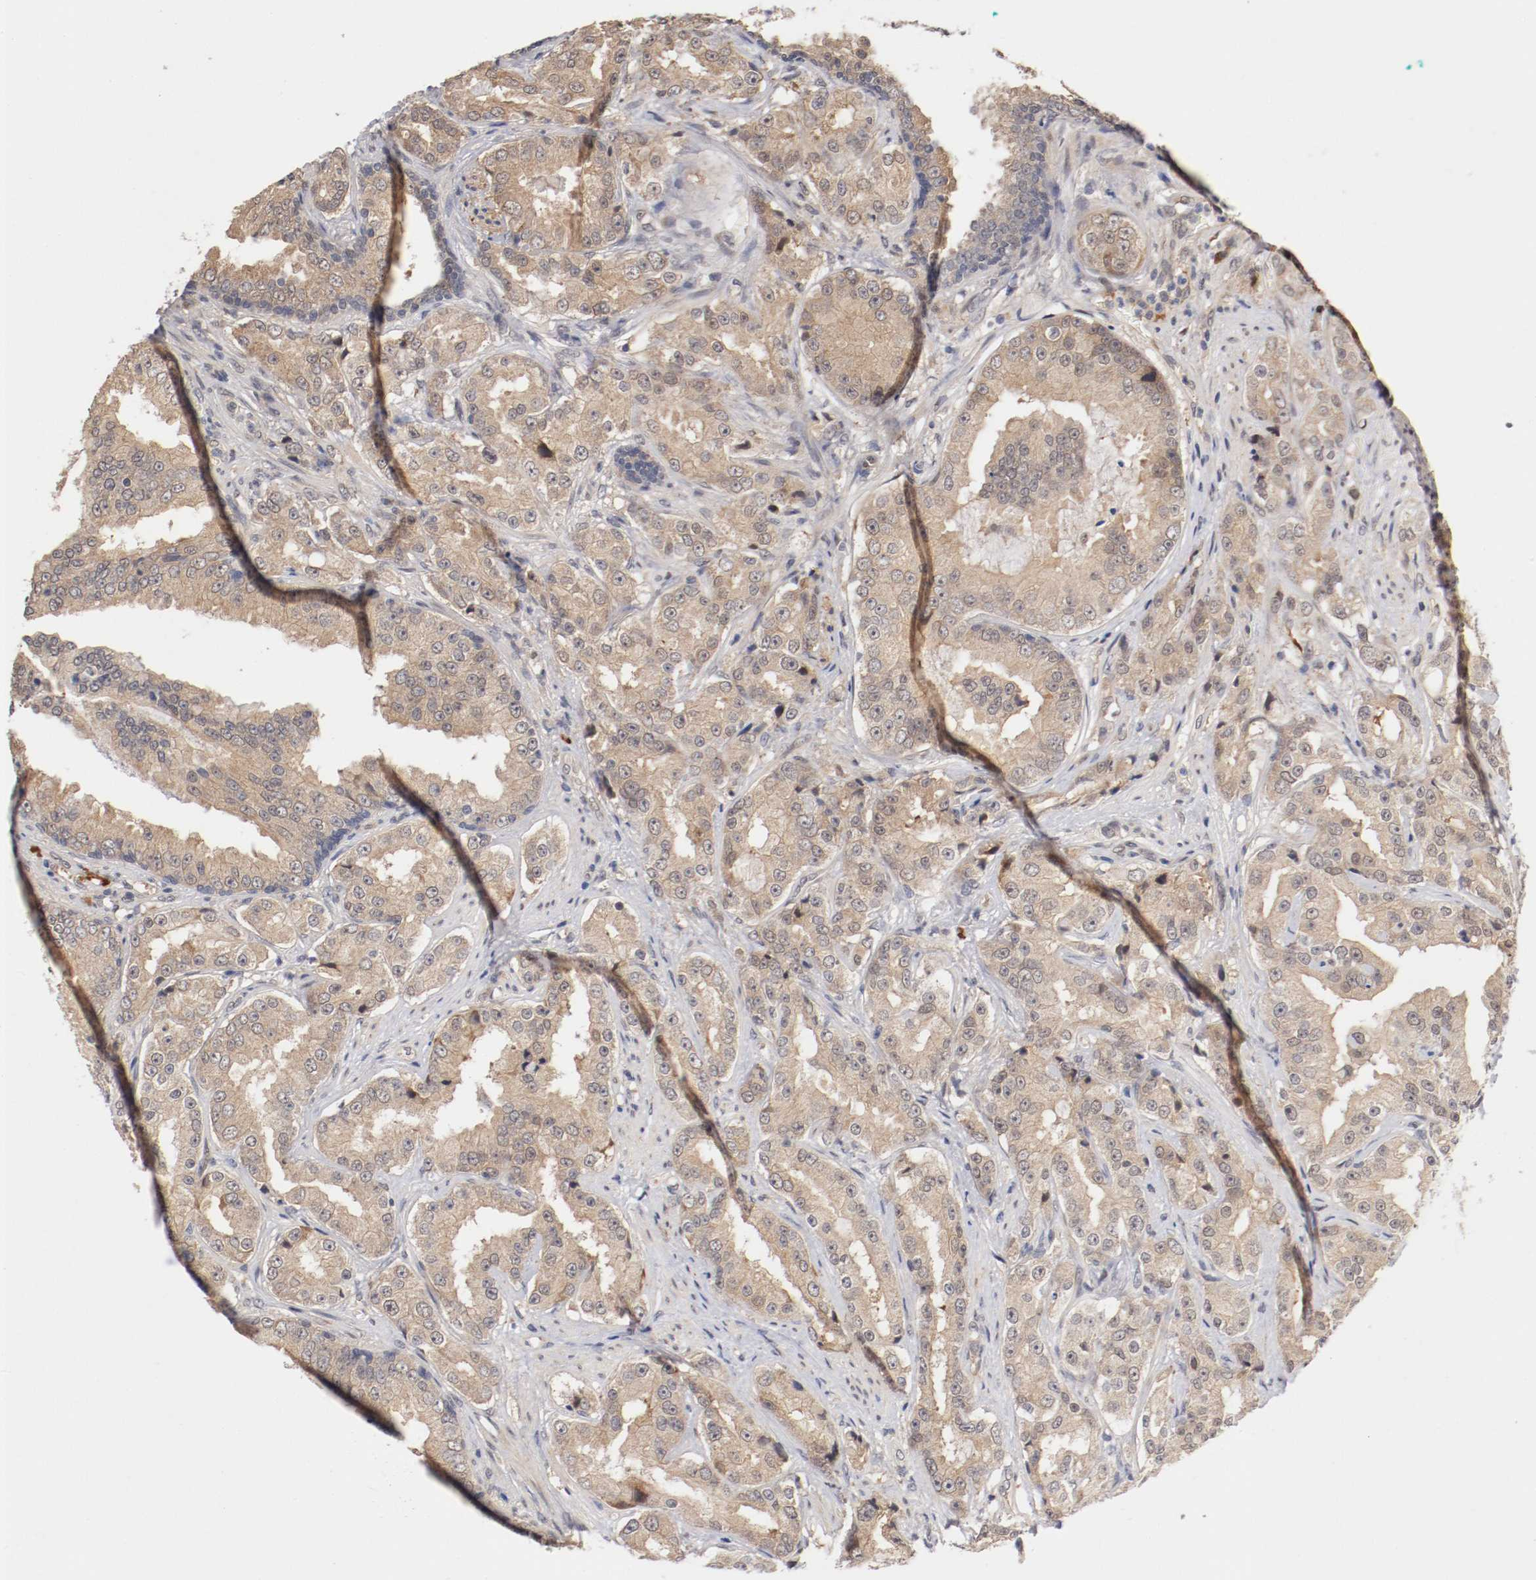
{"staining": {"intensity": "weak", "quantity": ">75%", "location": "cytoplasmic/membranous"}, "tissue": "prostate cancer", "cell_type": "Tumor cells", "image_type": "cancer", "snomed": [{"axis": "morphology", "description": "Adenocarcinoma, High grade"}, {"axis": "topography", "description": "Prostate"}], "caption": "High-grade adenocarcinoma (prostate) stained with DAB immunohistochemistry (IHC) reveals low levels of weak cytoplasmic/membranous positivity in about >75% of tumor cells.", "gene": "DNMT3B", "patient": {"sex": "male", "age": 73}}